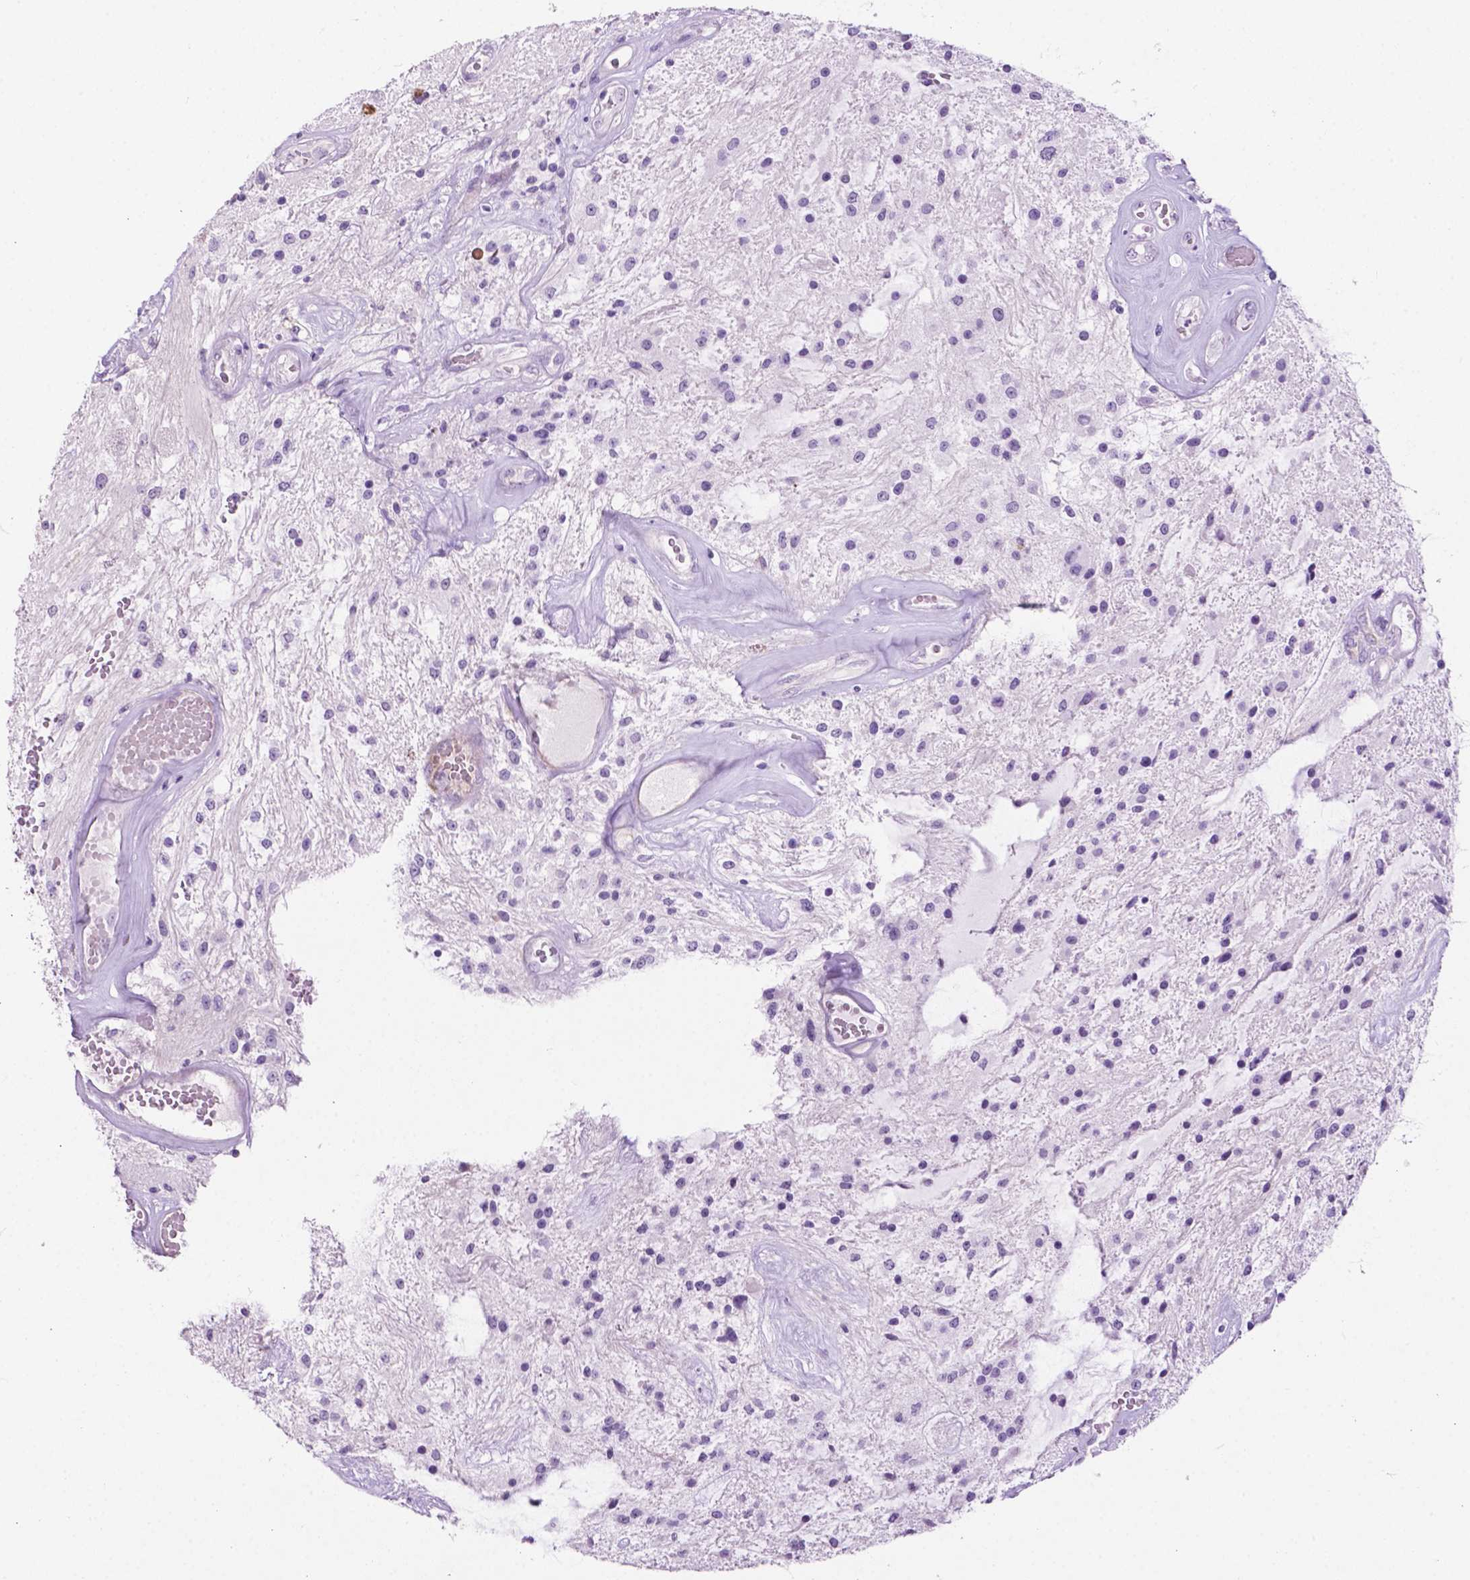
{"staining": {"intensity": "negative", "quantity": "none", "location": "none"}, "tissue": "glioma", "cell_type": "Tumor cells", "image_type": "cancer", "snomed": [{"axis": "morphology", "description": "Glioma, malignant, Low grade"}, {"axis": "topography", "description": "Cerebellum"}], "caption": "Immunohistochemistry histopathology image of glioma stained for a protein (brown), which displays no staining in tumor cells. The staining is performed using DAB brown chromogen with nuclei counter-stained in using hematoxylin.", "gene": "PHGR1", "patient": {"sex": "female", "age": 14}}